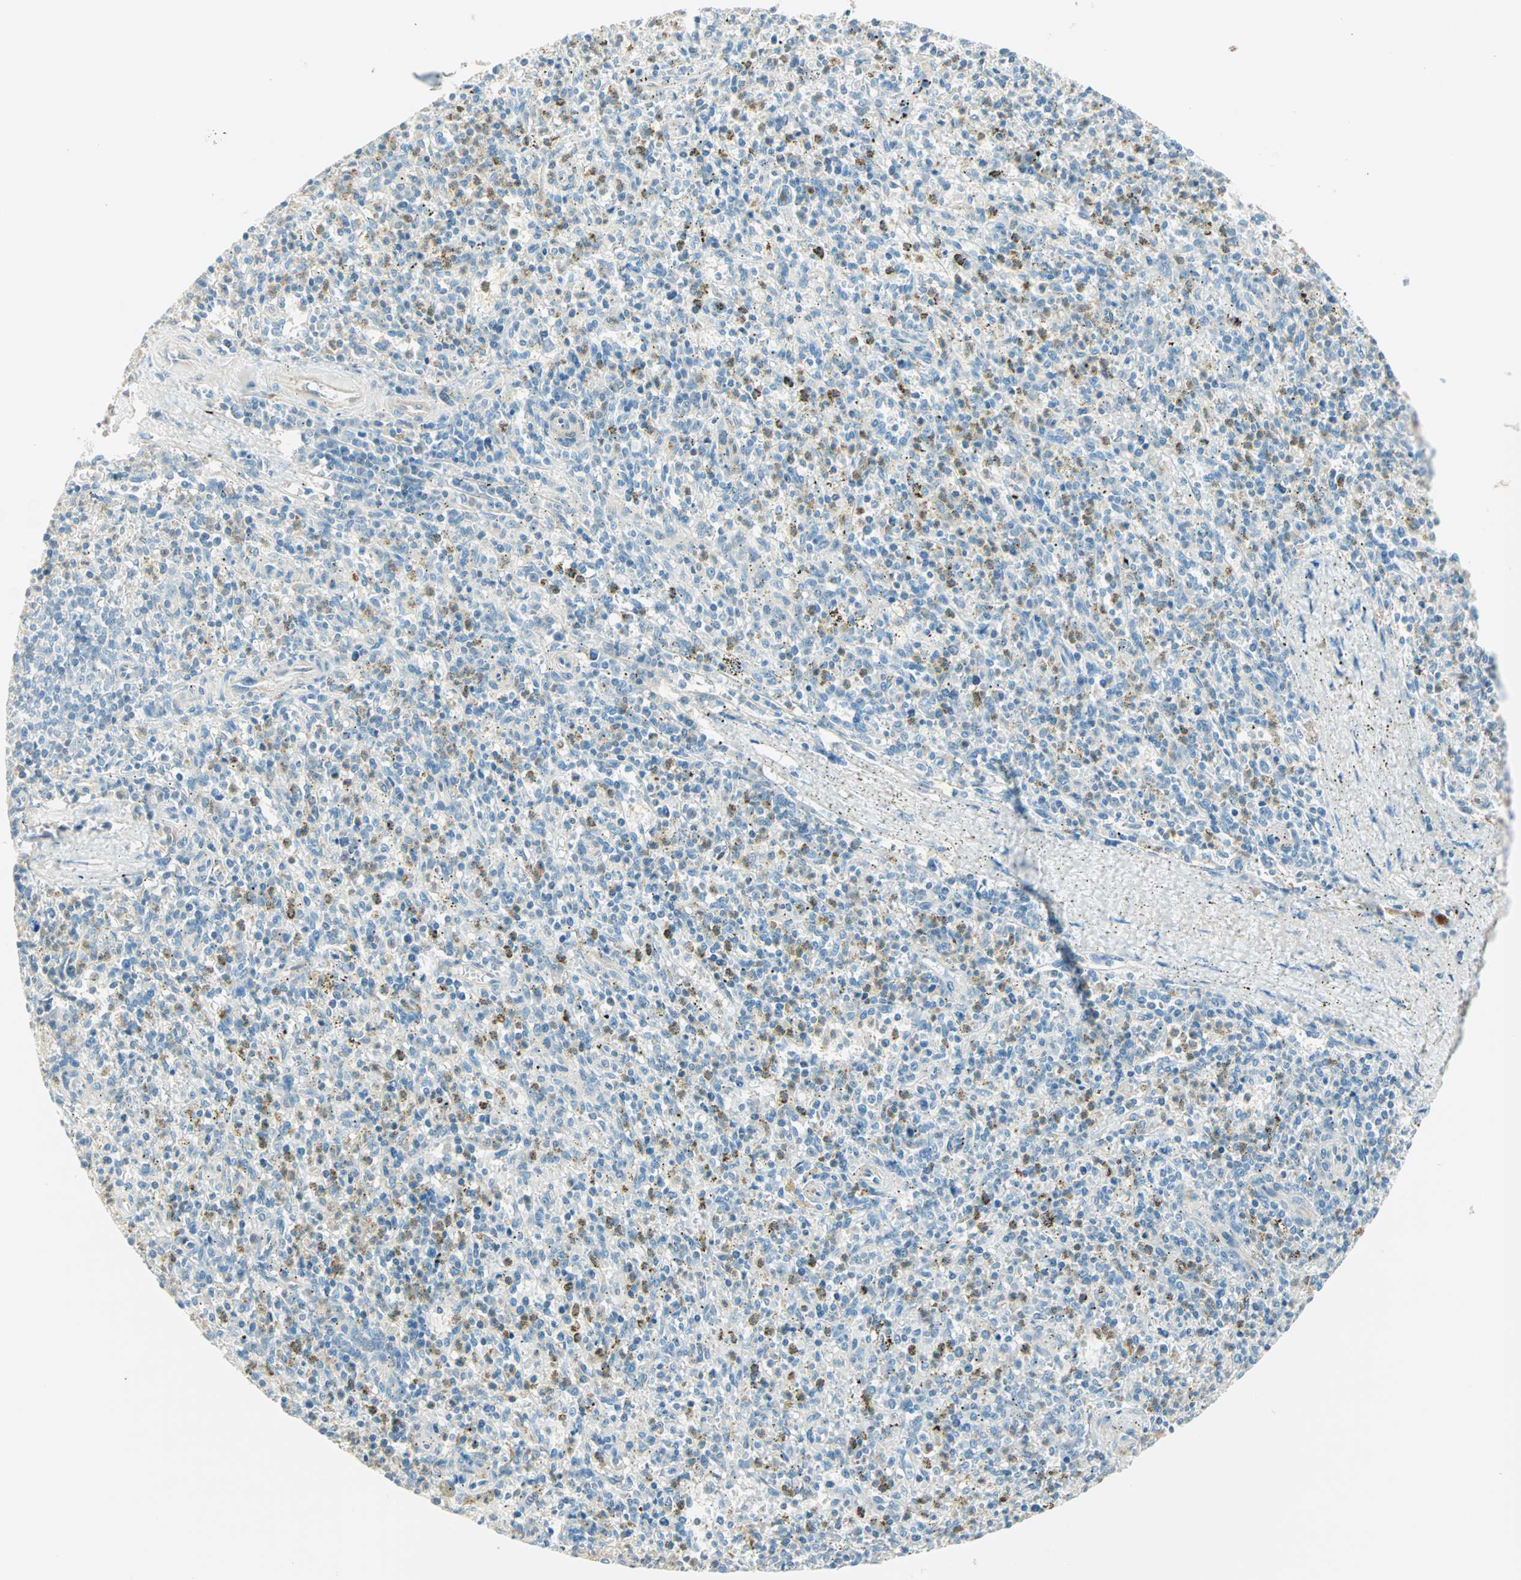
{"staining": {"intensity": "weak", "quantity": "<25%", "location": "cytoplasmic/membranous"}, "tissue": "spleen", "cell_type": "Cells in red pulp", "image_type": "normal", "snomed": [{"axis": "morphology", "description": "Normal tissue, NOS"}, {"axis": "topography", "description": "Spleen"}], "caption": "Immunohistochemistry (IHC) photomicrograph of benign human spleen stained for a protein (brown), which reveals no expression in cells in red pulp.", "gene": "S100A1", "patient": {"sex": "male", "age": 72}}